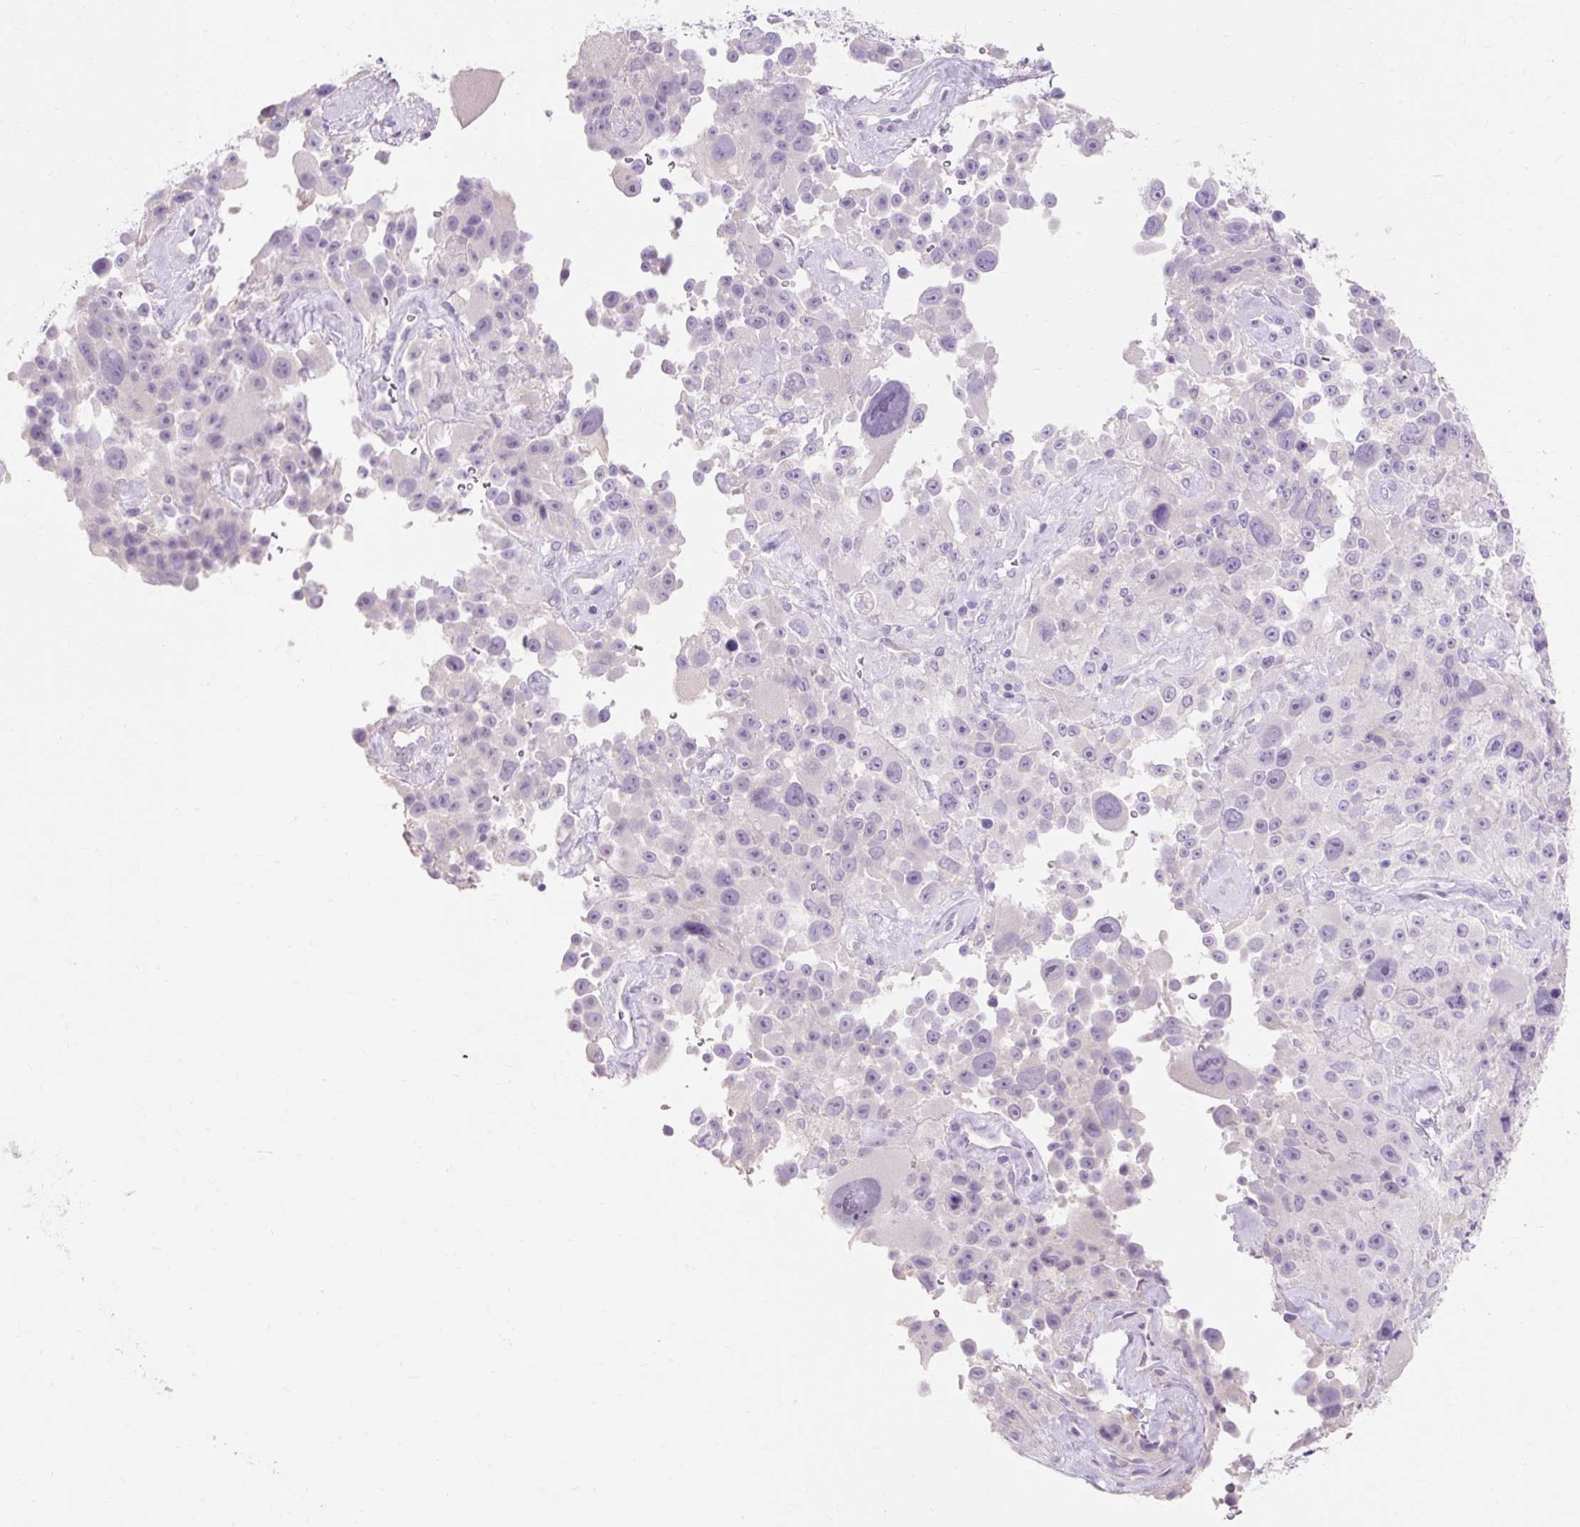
{"staining": {"intensity": "negative", "quantity": "none", "location": "none"}, "tissue": "melanoma", "cell_type": "Tumor cells", "image_type": "cancer", "snomed": [{"axis": "morphology", "description": "Malignant melanoma, Metastatic site"}, {"axis": "topography", "description": "Lymph node"}], "caption": "A photomicrograph of malignant melanoma (metastatic site) stained for a protein exhibits no brown staining in tumor cells.", "gene": "TMEM213", "patient": {"sex": "male", "age": 62}}